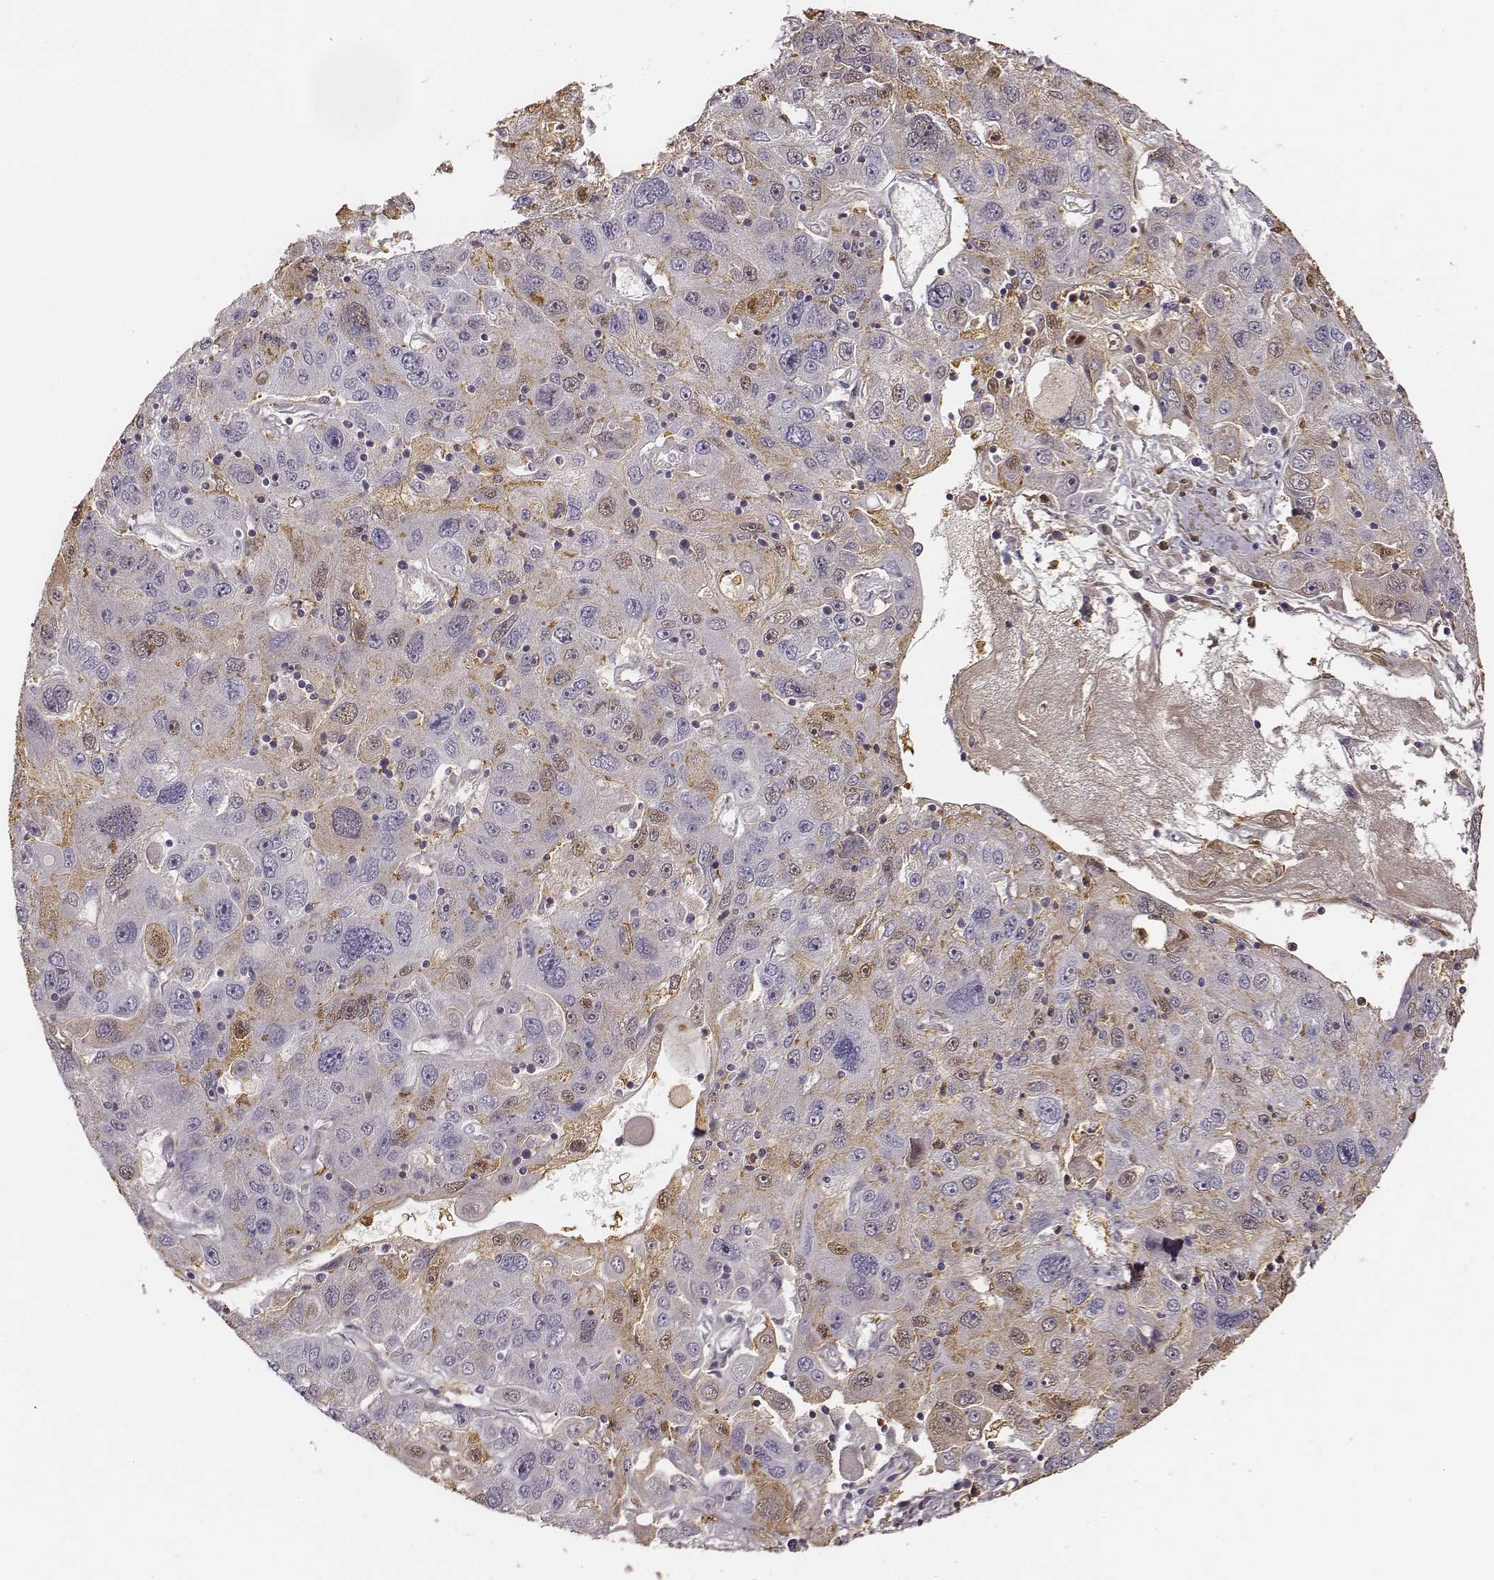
{"staining": {"intensity": "negative", "quantity": "none", "location": "none"}, "tissue": "stomach cancer", "cell_type": "Tumor cells", "image_type": "cancer", "snomed": [{"axis": "morphology", "description": "Adenocarcinoma, NOS"}, {"axis": "topography", "description": "Stomach"}], "caption": "Tumor cells are negative for protein expression in human stomach adenocarcinoma.", "gene": "ZYX", "patient": {"sex": "male", "age": 56}}